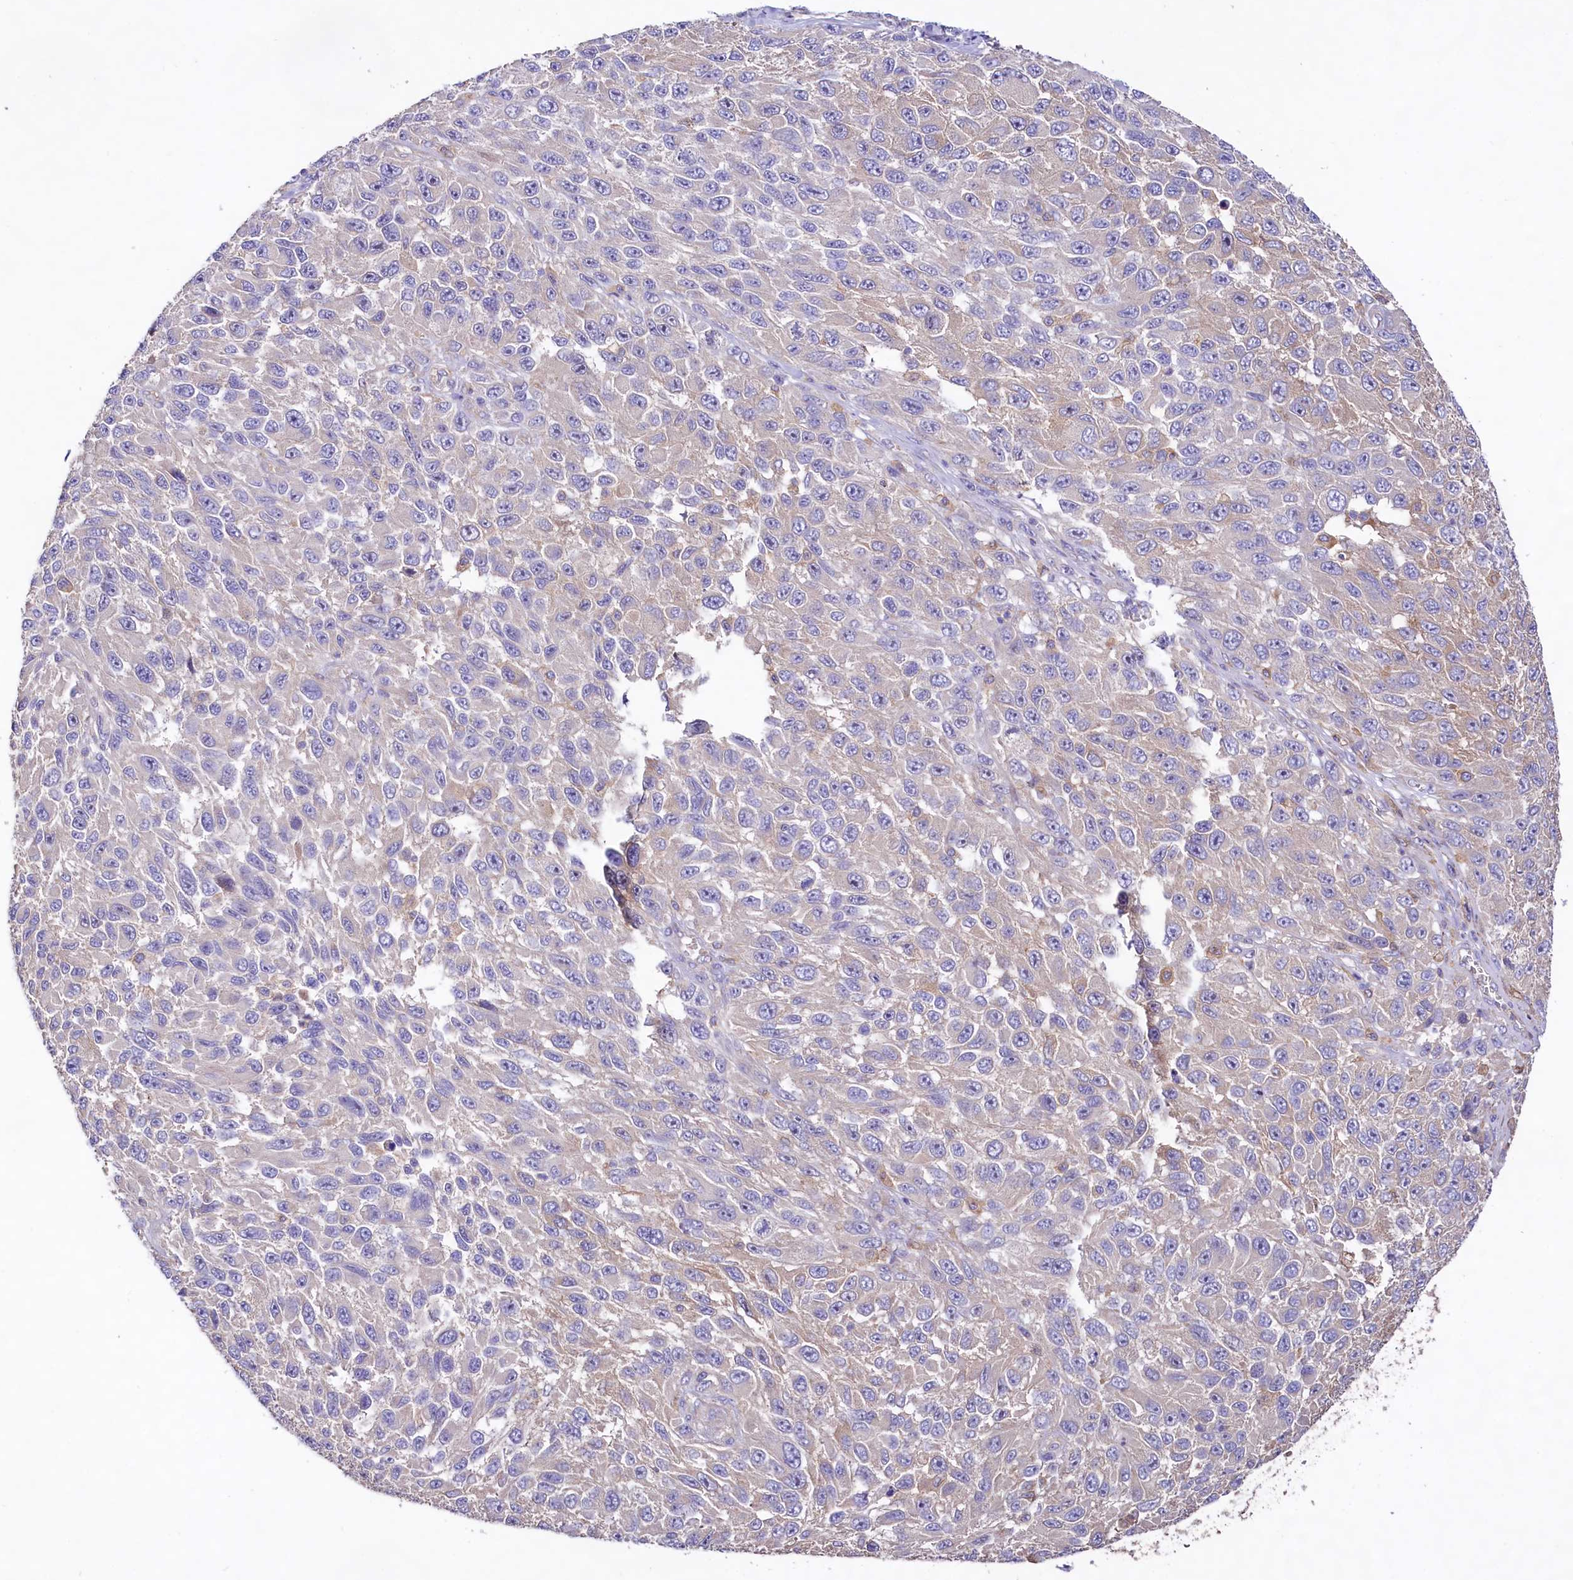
{"staining": {"intensity": "negative", "quantity": "none", "location": "none"}, "tissue": "melanoma", "cell_type": "Tumor cells", "image_type": "cancer", "snomed": [{"axis": "morphology", "description": "Normal tissue, NOS"}, {"axis": "morphology", "description": "Malignant melanoma, NOS"}, {"axis": "topography", "description": "Skin"}], "caption": "DAB immunohistochemical staining of human melanoma exhibits no significant staining in tumor cells.", "gene": "DMXL2", "patient": {"sex": "female", "age": 96}}